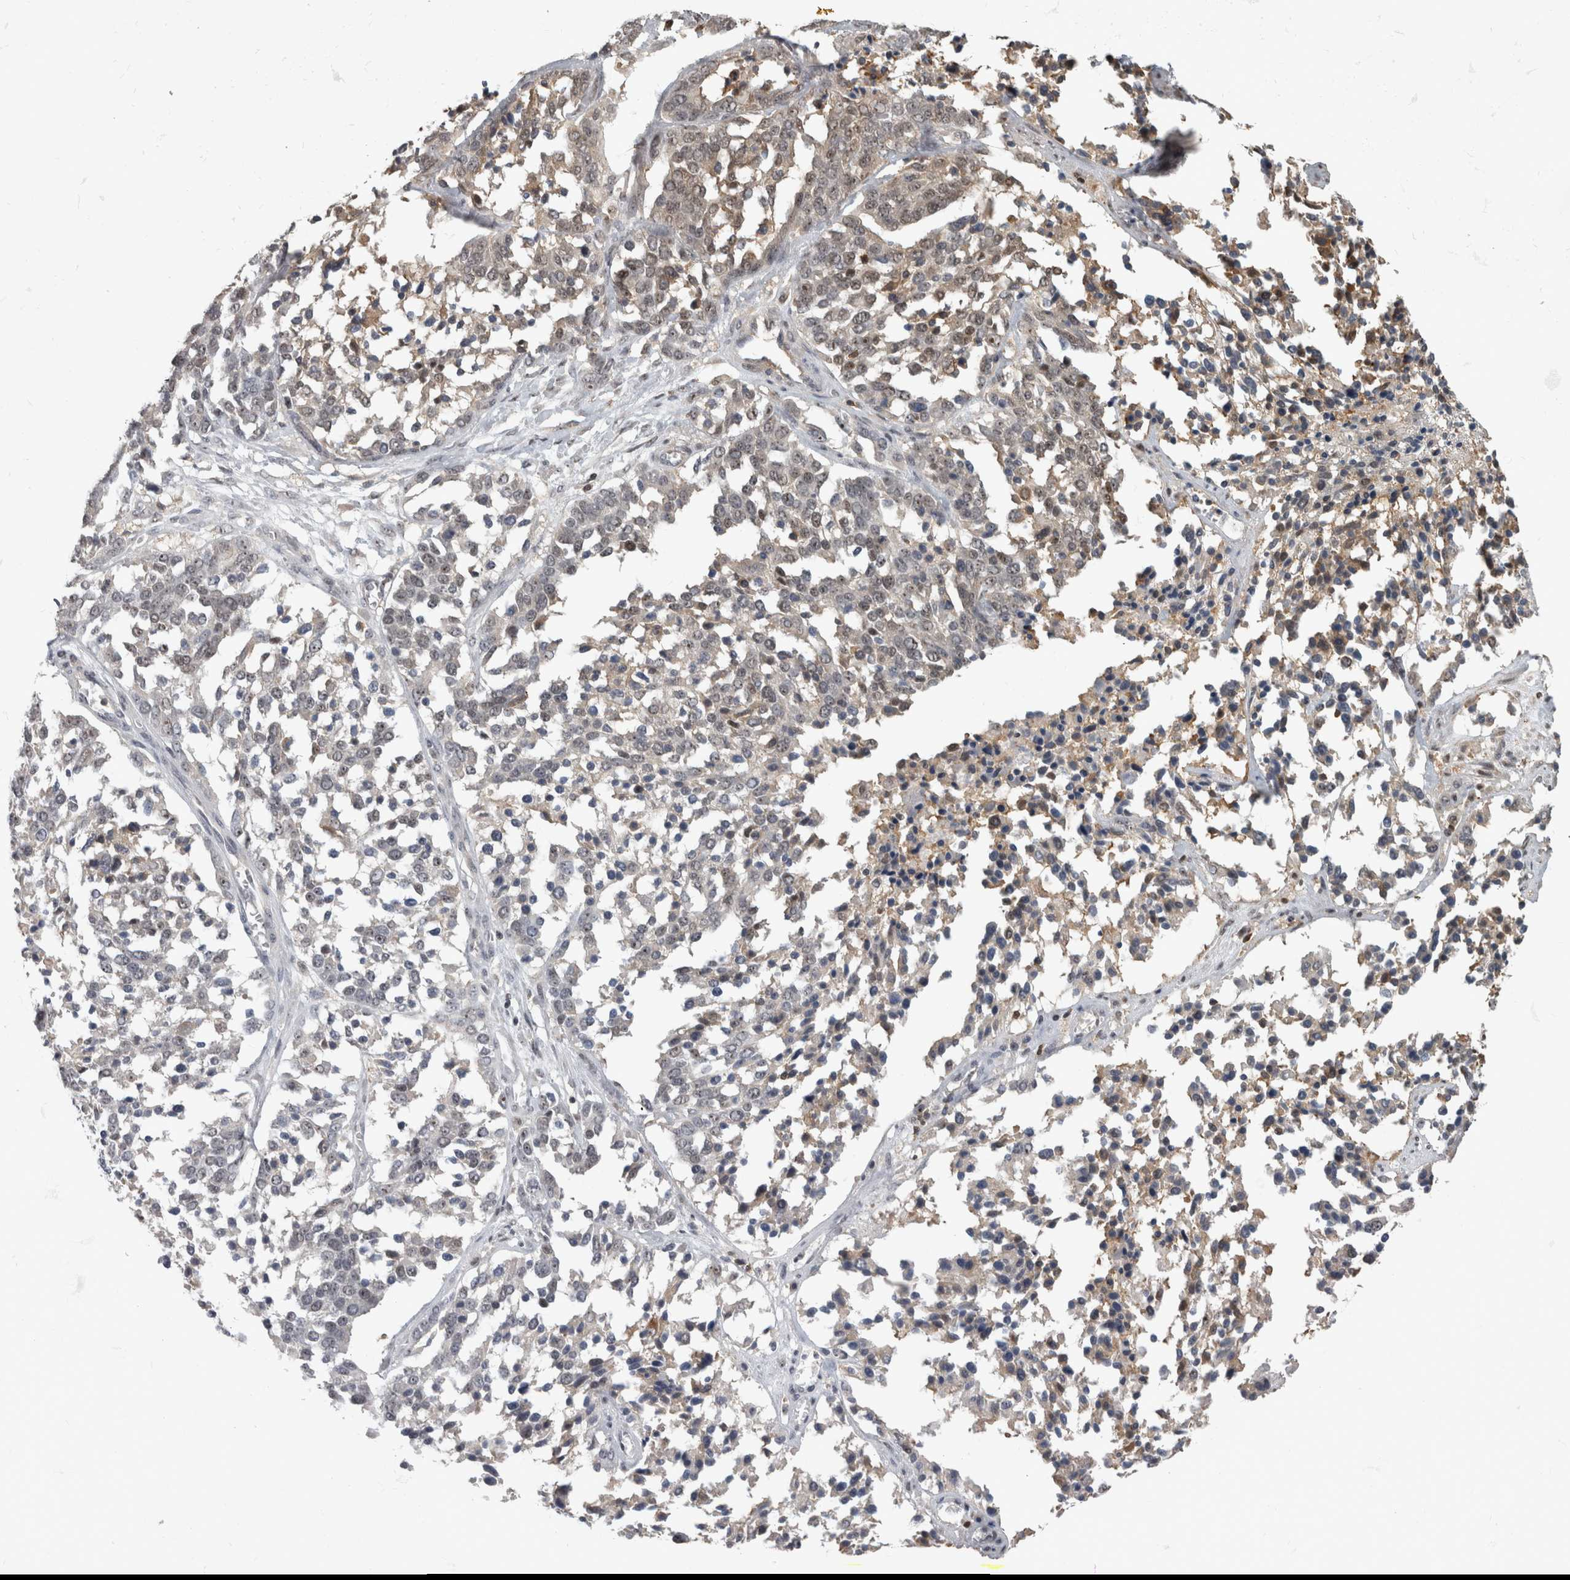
{"staining": {"intensity": "weak", "quantity": "<25%", "location": "cytoplasmic/membranous,nuclear"}, "tissue": "ovarian cancer", "cell_type": "Tumor cells", "image_type": "cancer", "snomed": [{"axis": "morphology", "description": "Cystadenocarcinoma, serous, NOS"}, {"axis": "topography", "description": "Ovary"}], "caption": "An image of human ovarian cancer is negative for staining in tumor cells.", "gene": "TDRD7", "patient": {"sex": "female", "age": 44}}